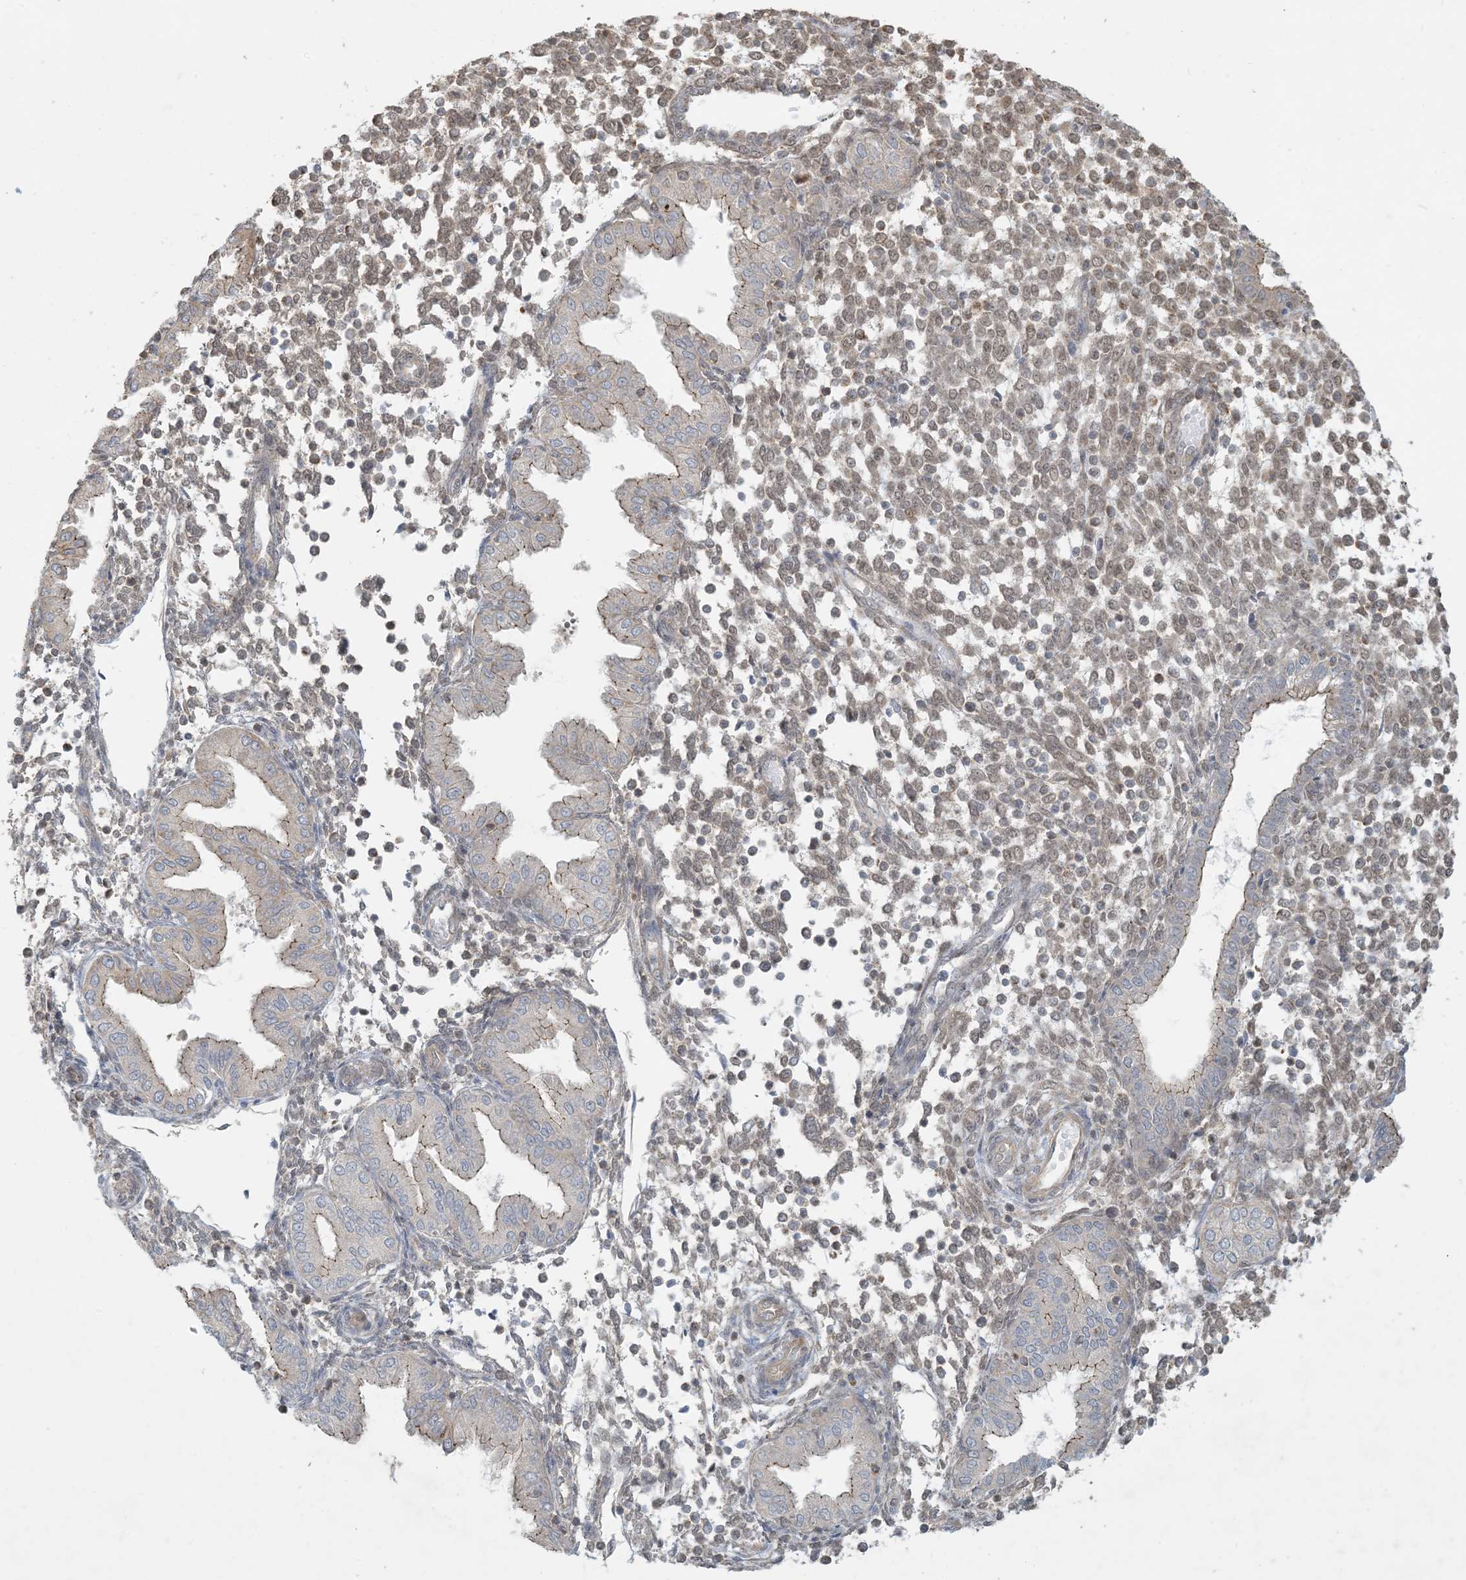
{"staining": {"intensity": "negative", "quantity": "none", "location": "none"}, "tissue": "endometrium", "cell_type": "Cells in endometrial stroma", "image_type": "normal", "snomed": [{"axis": "morphology", "description": "Normal tissue, NOS"}, {"axis": "topography", "description": "Endometrium"}], "caption": "Histopathology image shows no significant protein expression in cells in endometrial stroma of unremarkable endometrium. (DAB immunohistochemistry (IHC) with hematoxylin counter stain).", "gene": "BCORL1", "patient": {"sex": "female", "age": 53}}